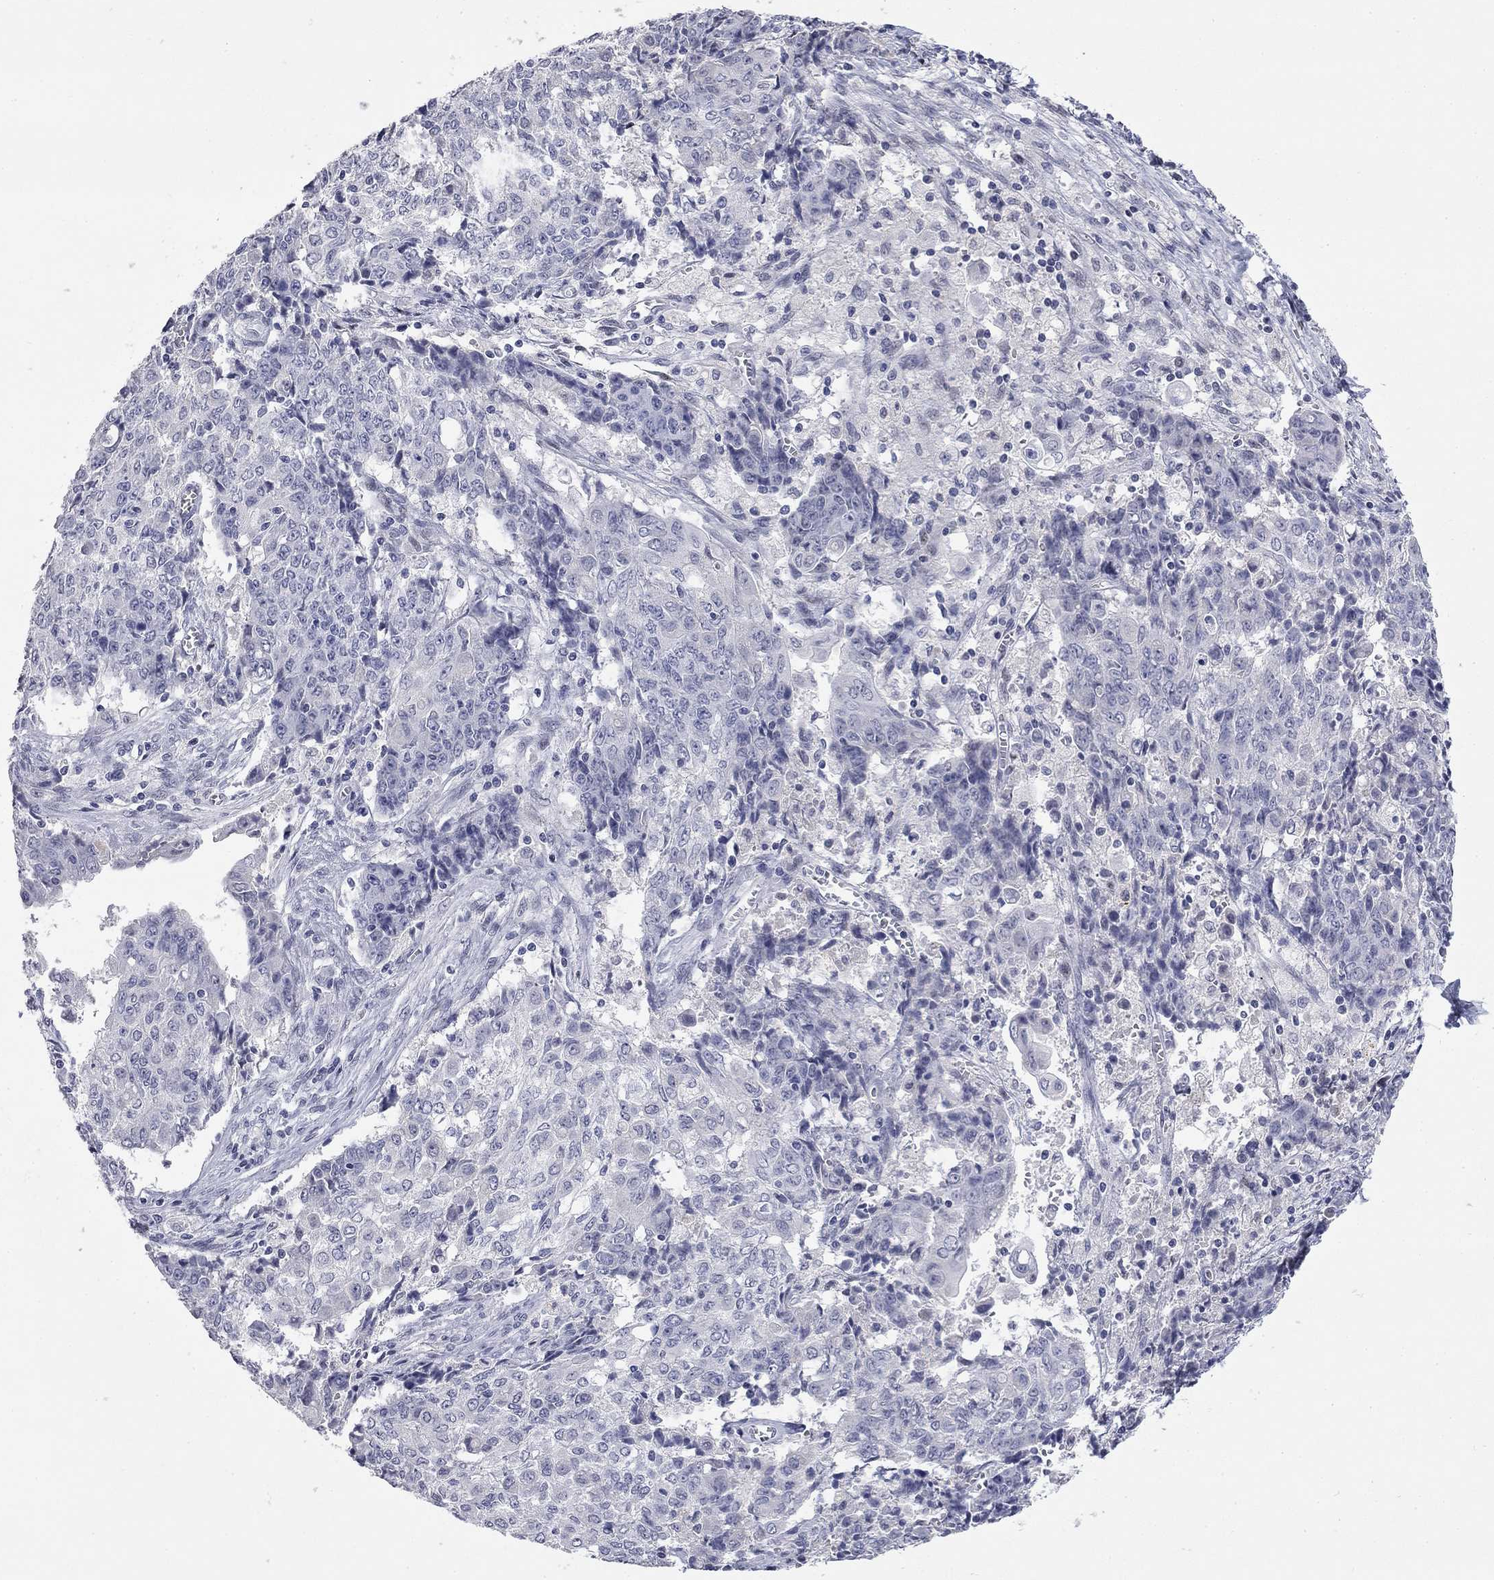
{"staining": {"intensity": "negative", "quantity": "none", "location": "none"}, "tissue": "ovarian cancer", "cell_type": "Tumor cells", "image_type": "cancer", "snomed": [{"axis": "morphology", "description": "Carcinoma, endometroid"}, {"axis": "topography", "description": "Ovary"}], "caption": "High power microscopy histopathology image of an immunohistochemistry (IHC) micrograph of endometroid carcinoma (ovarian), revealing no significant expression in tumor cells.", "gene": "SLC51A", "patient": {"sex": "female", "age": 42}}